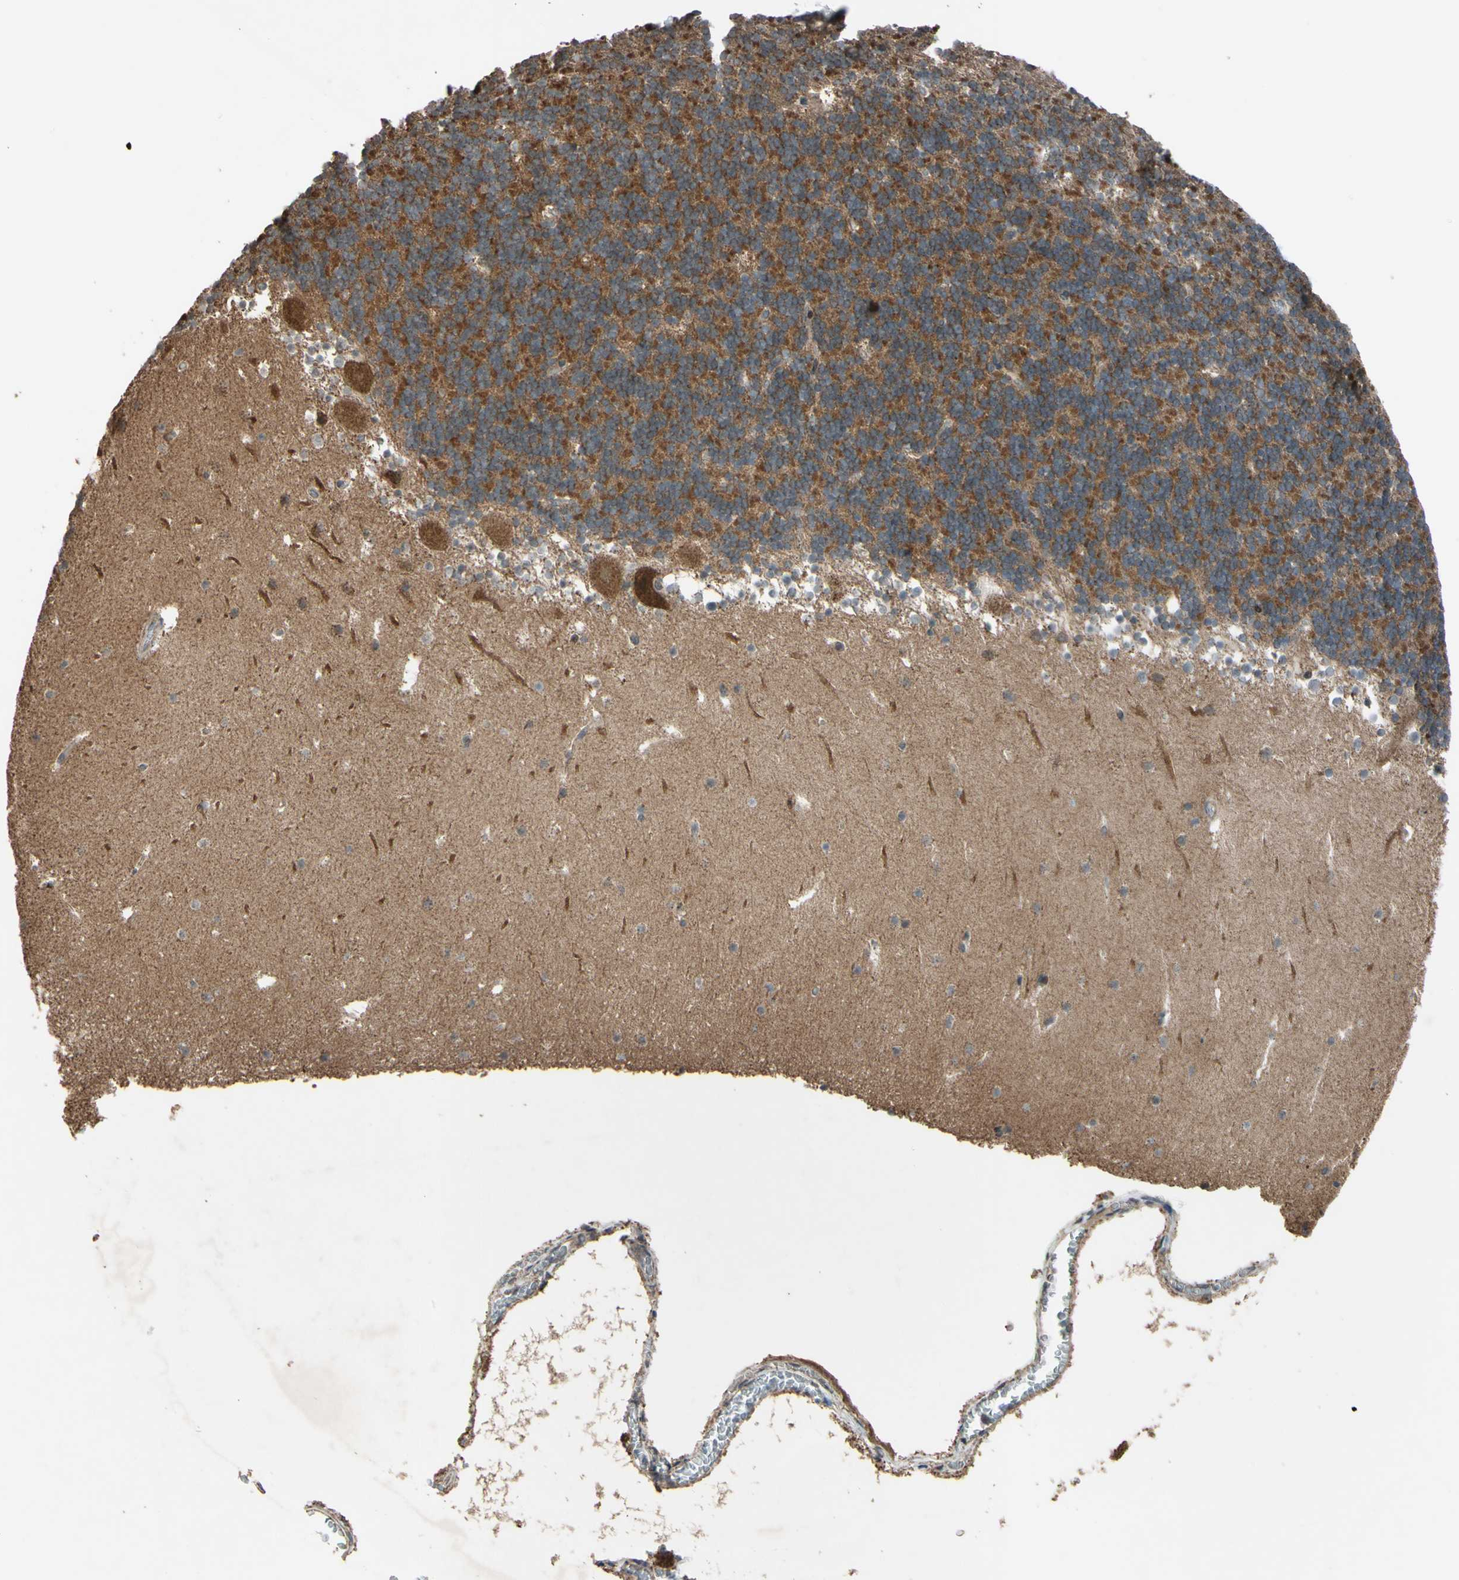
{"staining": {"intensity": "moderate", "quantity": "25%-75%", "location": "cytoplasmic/membranous"}, "tissue": "cerebellum", "cell_type": "Cells in granular layer", "image_type": "normal", "snomed": [{"axis": "morphology", "description": "Normal tissue, NOS"}, {"axis": "topography", "description": "Cerebellum"}], "caption": "This is a micrograph of immunohistochemistry (IHC) staining of unremarkable cerebellum, which shows moderate expression in the cytoplasmic/membranous of cells in granular layer.", "gene": "ACOT8", "patient": {"sex": "male", "age": 45}}